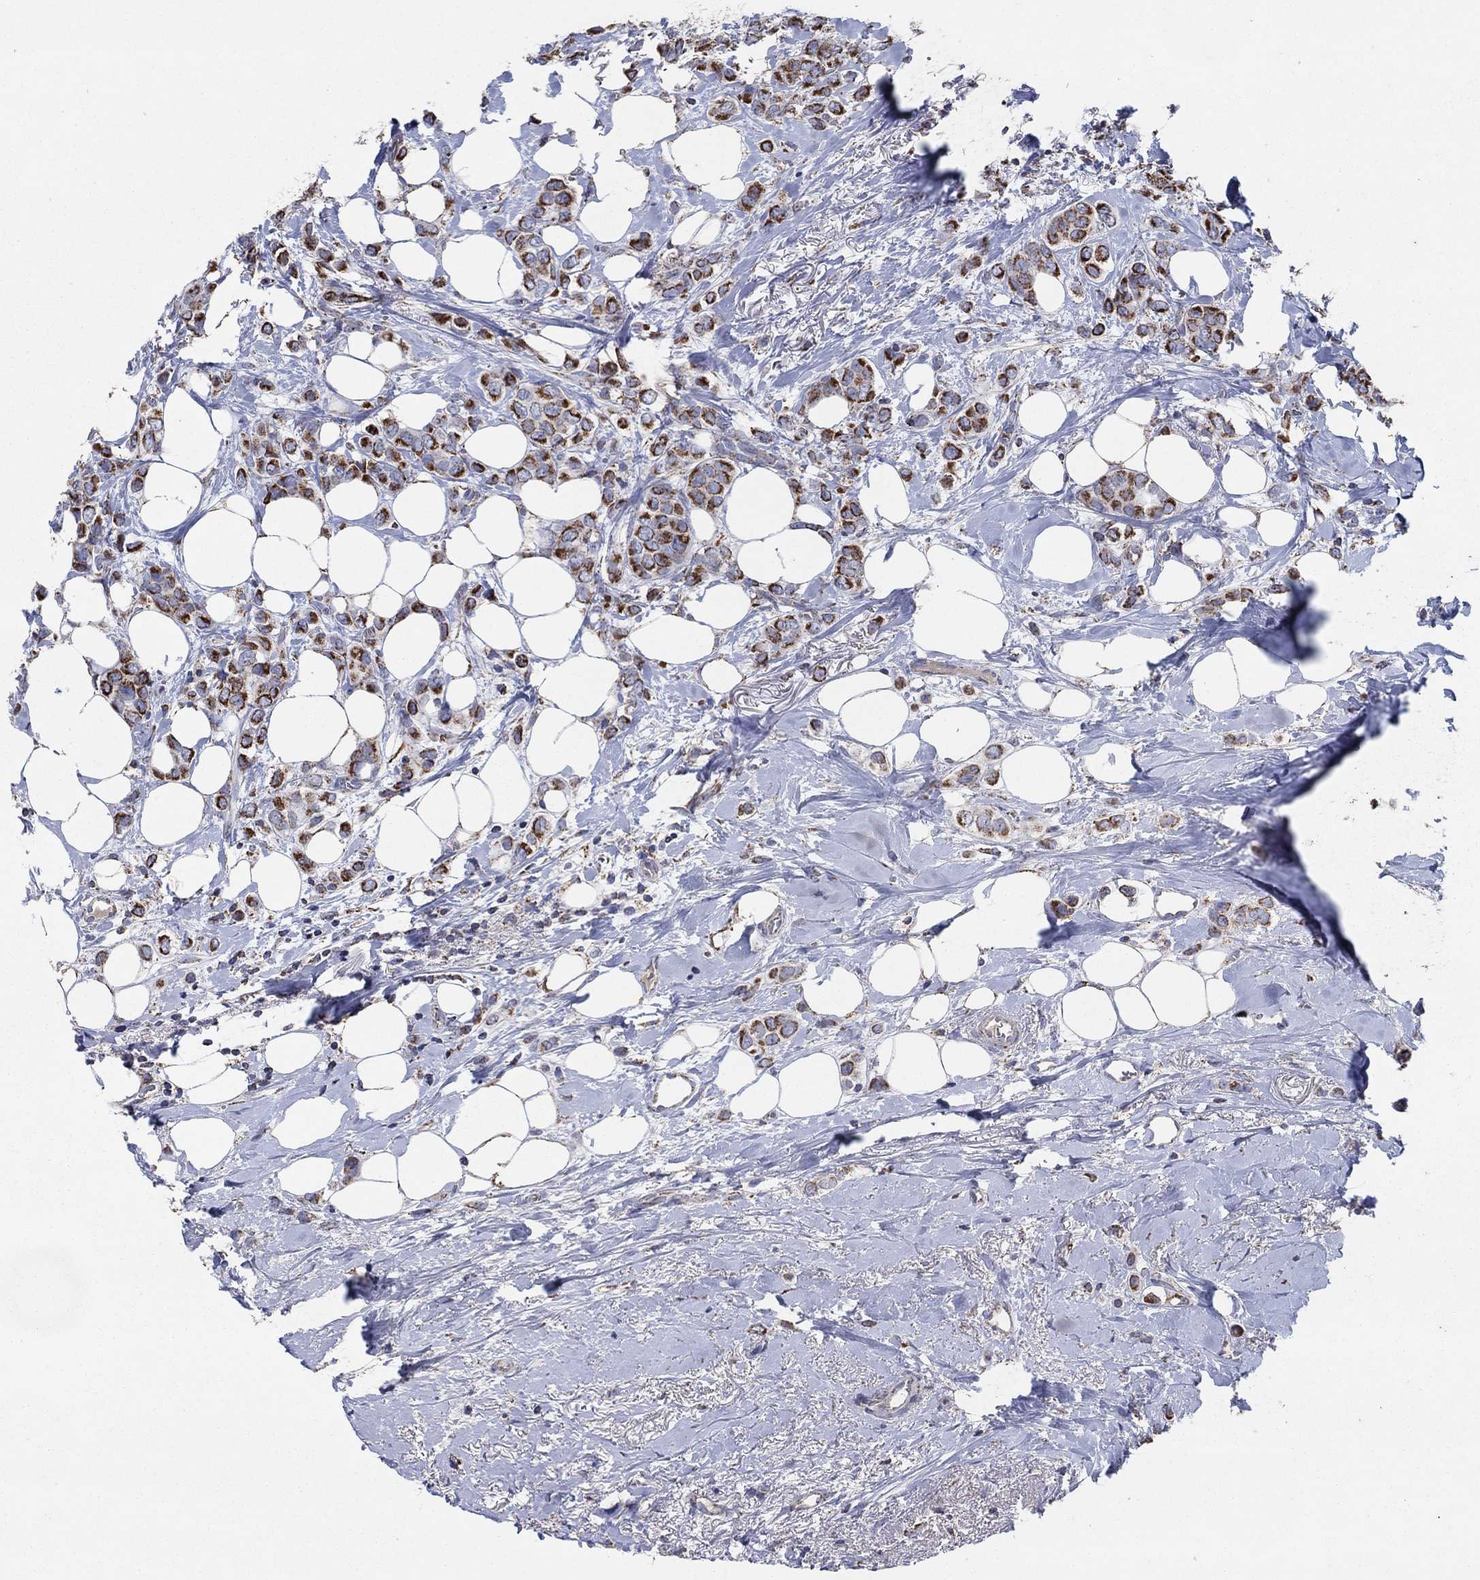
{"staining": {"intensity": "strong", "quantity": ">75%", "location": "cytoplasmic/membranous"}, "tissue": "breast cancer", "cell_type": "Tumor cells", "image_type": "cancer", "snomed": [{"axis": "morphology", "description": "Lobular carcinoma"}, {"axis": "topography", "description": "Breast"}], "caption": "This is an image of immunohistochemistry staining of breast lobular carcinoma, which shows strong expression in the cytoplasmic/membranous of tumor cells.", "gene": "C9orf85", "patient": {"sex": "female", "age": 66}}